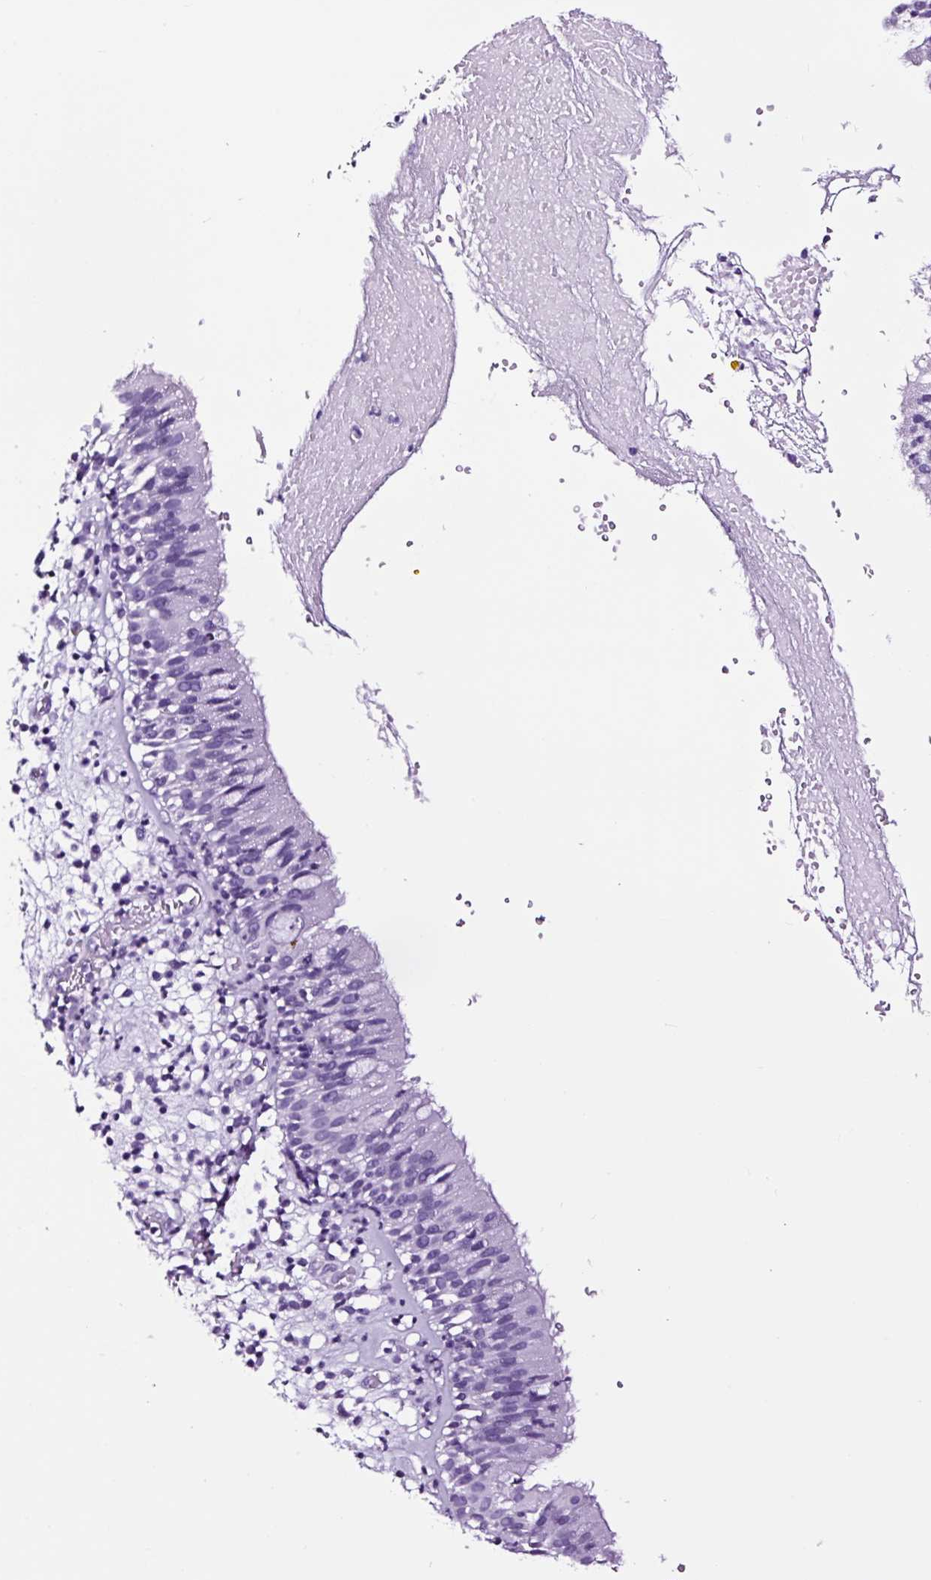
{"staining": {"intensity": "negative", "quantity": "none", "location": "none"}, "tissue": "nasopharynx", "cell_type": "Respiratory epithelial cells", "image_type": "normal", "snomed": [{"axis": "morphology", "description": "Normal tissue, NOS"}, {"axis": "topography", "description": "Nasopharynx"}], "caption": "The immunohistochemistry image has no significant expression in respiratory epithelial cells of nasopharynx. (Stains: DAB immunohistochemistry (IHC) with hematoxylin counter stain, Microscopy: brightfield microscopy at high magnification).", "gene": "FBXL7", "patient": {"sex": "male", "age": 65}}